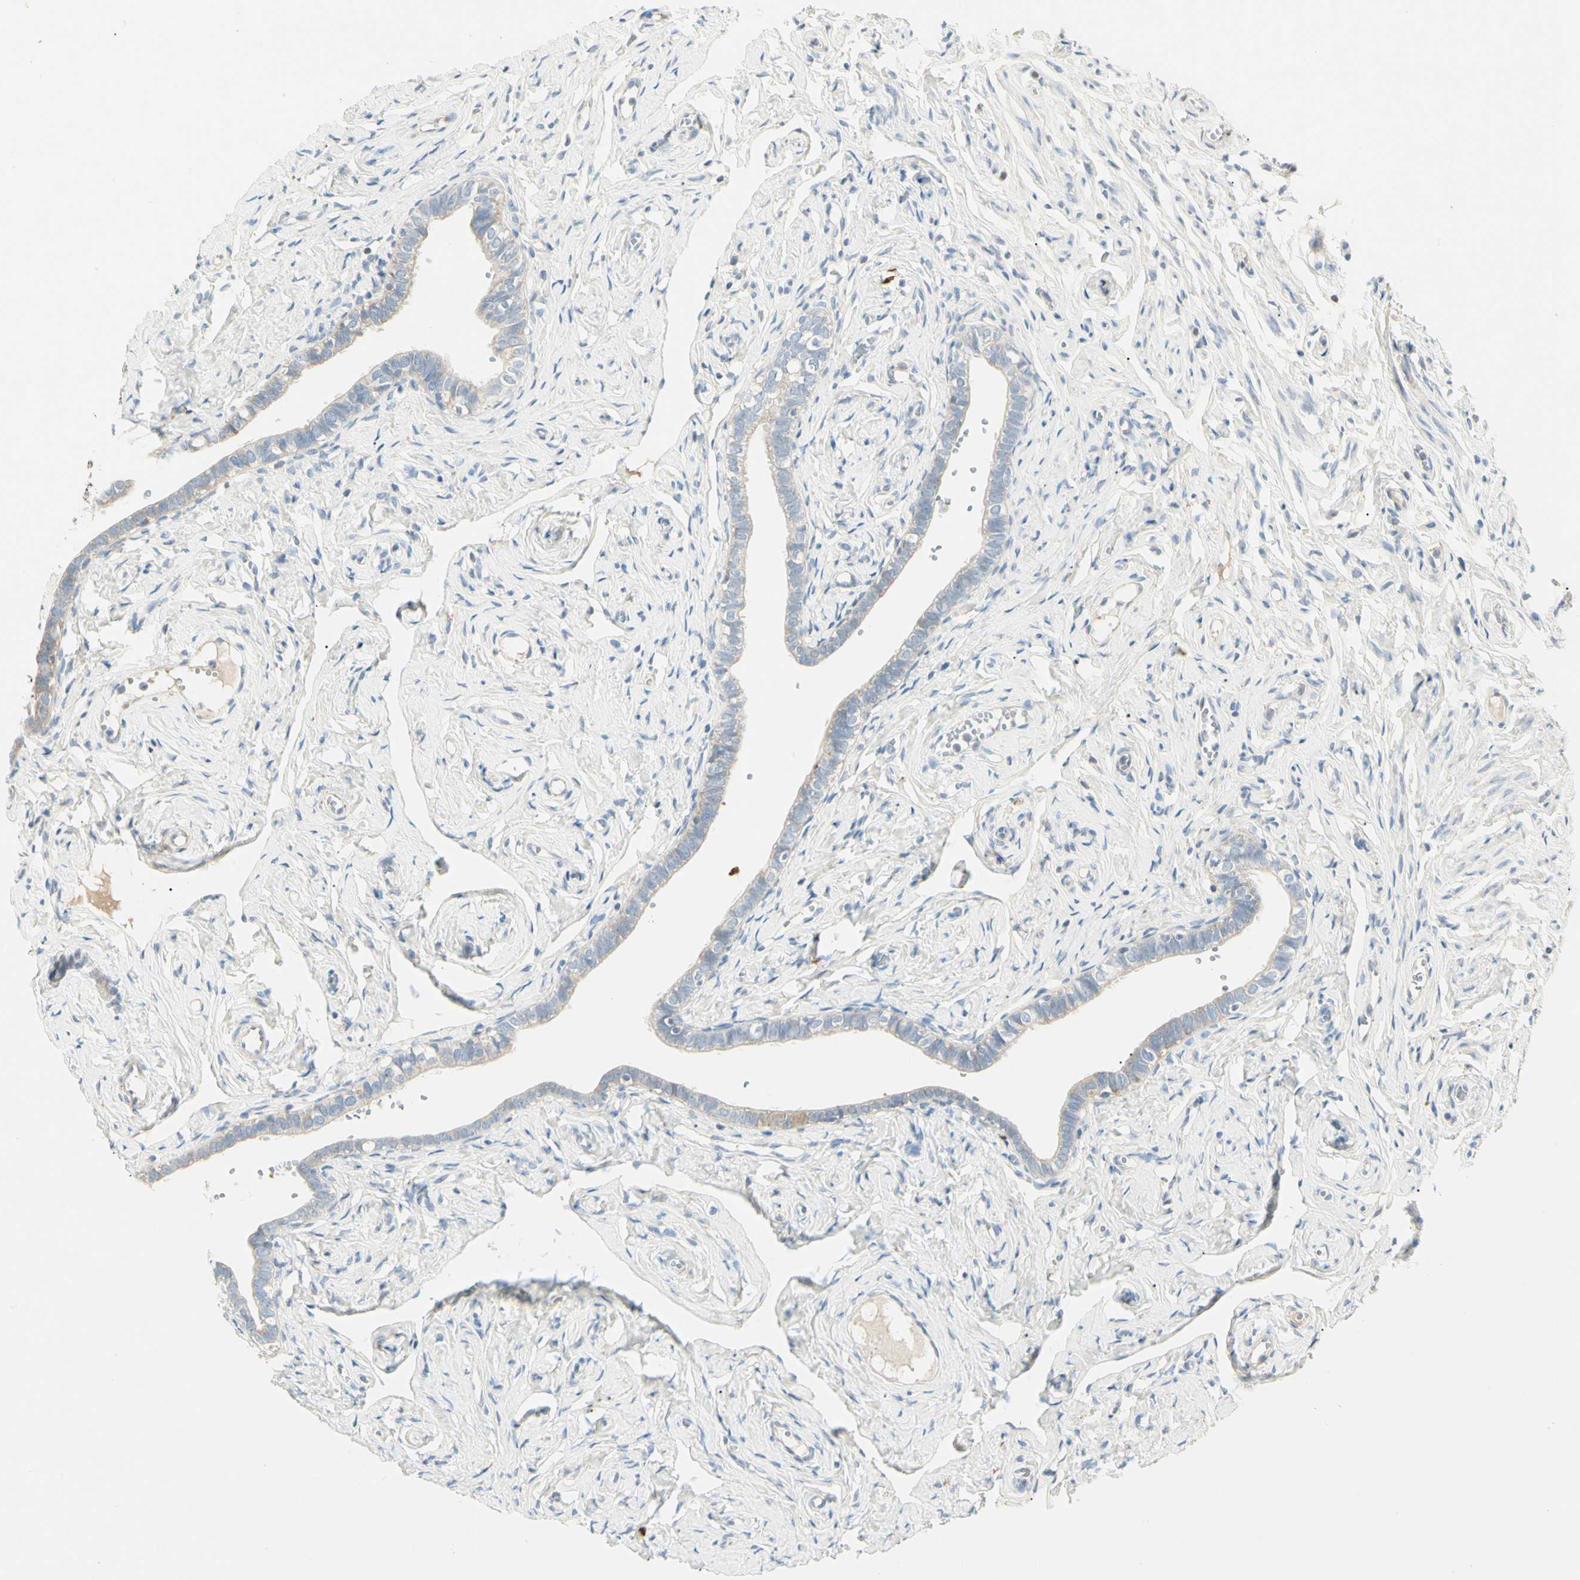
{"staining": {"intensity": "weak", "quantity": "<25%", "location": "cytoplasmic/membranous"}, "tissue": "fallopian tube", "cell_type": "Glandular cells", "image_type": "normal", "snomed": [{"axis": "morphology", "description": "Normal tissue, NOS"}, {"axis": "topography", "description": "Fallopian tube"}], "caption": "A photomicrograph of fallopian tube stained for a protein demonstrates no brown staining in glandular cells.", "gene": "ALDH18A1", "patient": {"sex": "female", "age": 71}}